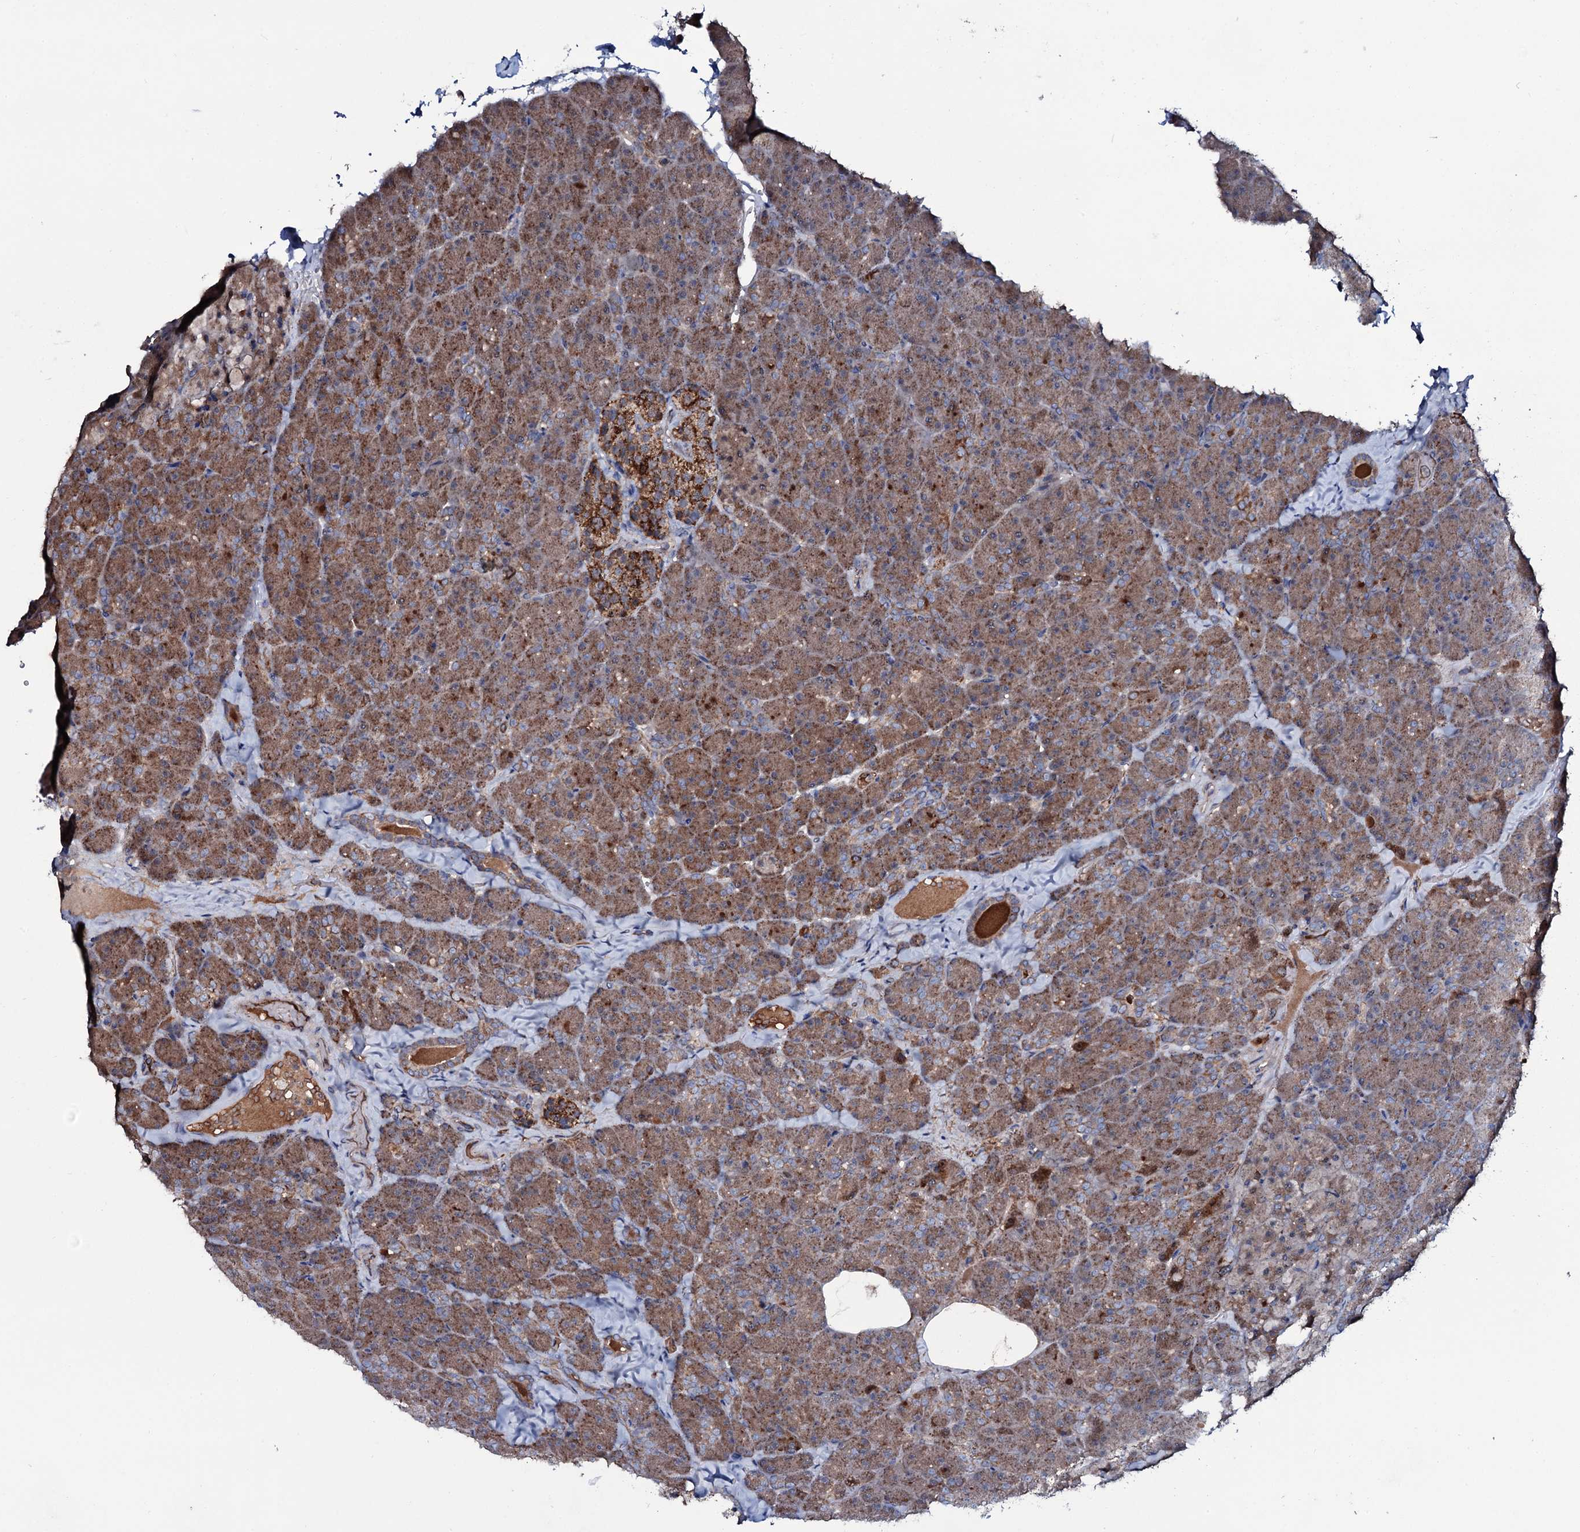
{"staining": {"intensity": "moderate", "quantity": ">75%", "location": "cytoplasmic/membranous,nuclear"}, "tissue": "pancreas", "cell_type": "Exocrine glandular cells", "image_type": "normal", "snomed": [{"axis": "morphology", "description": "Normal tissue, NOS"}, {"axis": "topography", "description": "Pancreas"}], "caption": "Protein analysis of normal pancreas exhibits moderate cytoplasmic/membranous,nuclear expression in about >75% of exocrine glandular cells. (DAB IHC with brightfield microscopy, high magnification).", "gene": "PPP1R3D", "patient": {"sex": "male", "age": 36}}